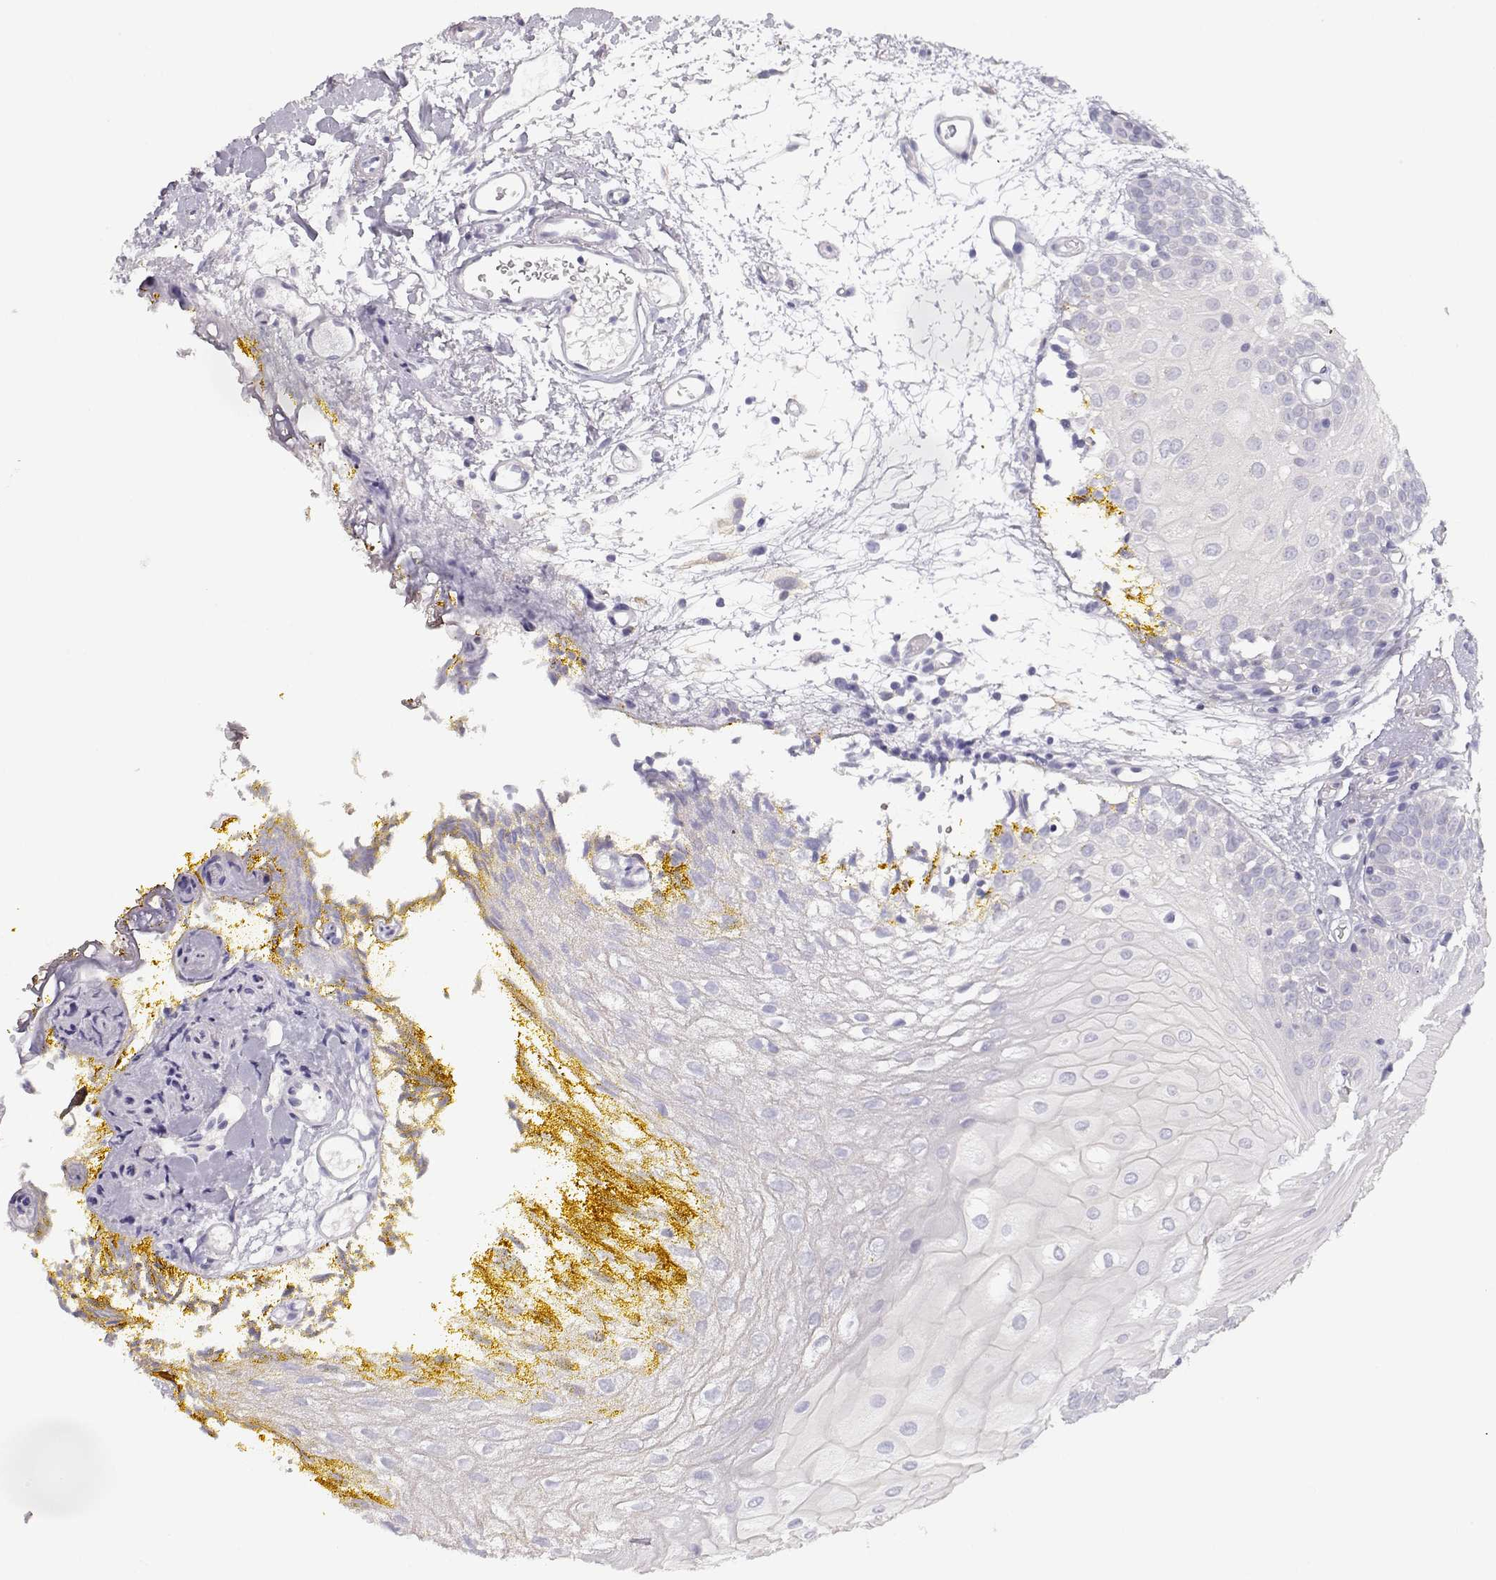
{"staining": {"intensity": "negative", "quantity": "none", "location": "none"}, "tissue": "oral mucosa", "cell_type": "Squamous epithelial cells", "image_type": "normal", "snomed": [{"axis": "morphology", "description": "Normal tissue, NOS"}, {"axis": "morphology", "description": "Squamous cell carcinoma, NOS"}, {"axis": "topography", "description": "Oral tissue"}, {"axis": "topography", "description": "Head-Neck"}], "caption": "DAB (3,3'-diaminobenzidine) immunohistochemical staining of benign oral mucosa demonstrates no significant positivity in squamous epithelial cells.", "gene": "GLIPR1L2", "patient": {"sex": "female", "age": 75}}